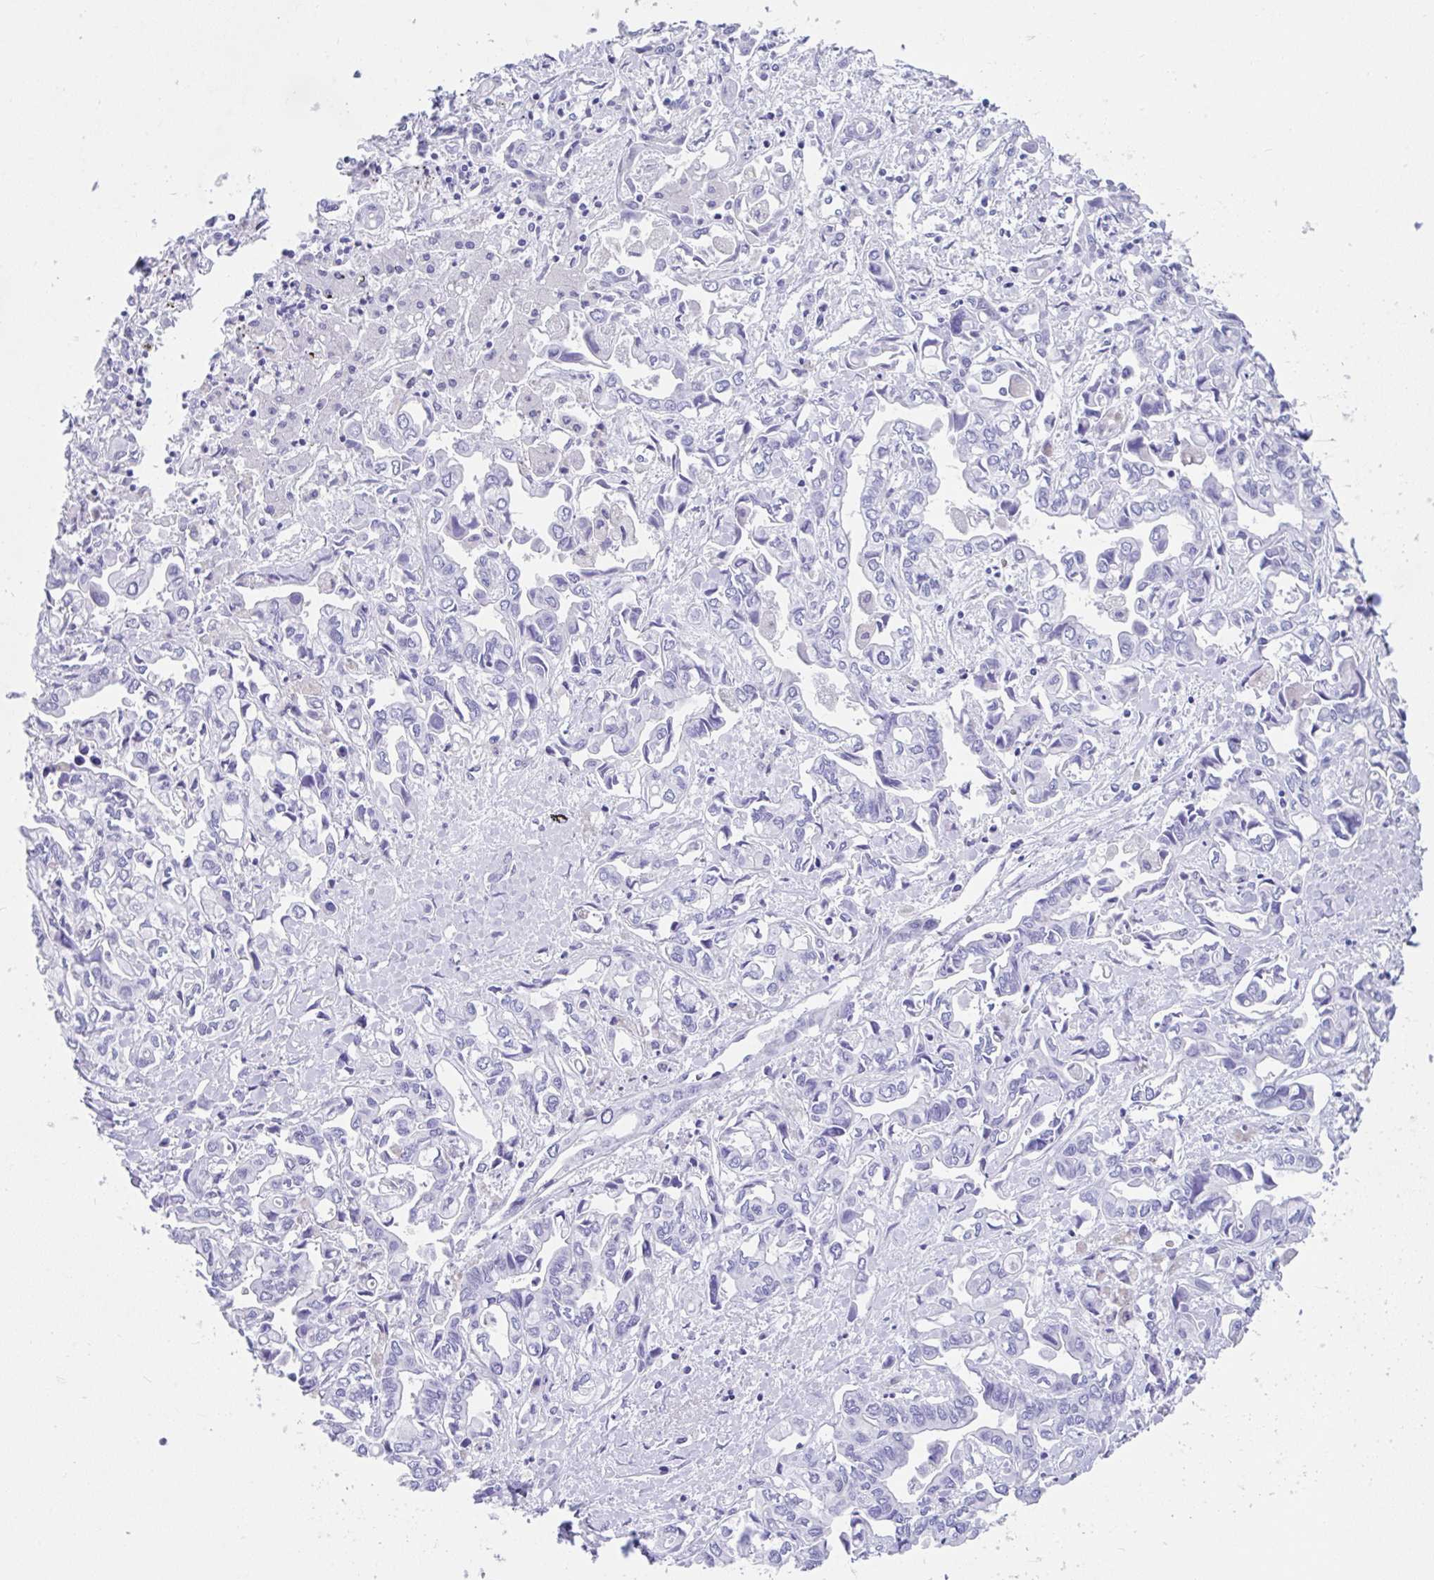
{"staining": {"intensity": "negative", "quantity": "none", "location": "none"}, "tissue": "liver cancer", "cell_type": "Tumor cells", "image_type": "cancer", "snomed": [{"axis": "morphology", "description": "Cholangiocarcinoma"}, {"axis": "topography", "description": "Liver"}], "caption": "A high-resolution photomicrograph shows IHC staining of liver cancer (cholangiocarcinoma), which shows no significant positivity in tumor cells.", "gene": "FAM107A", "patient": {"sex": "female", "age": 64}}